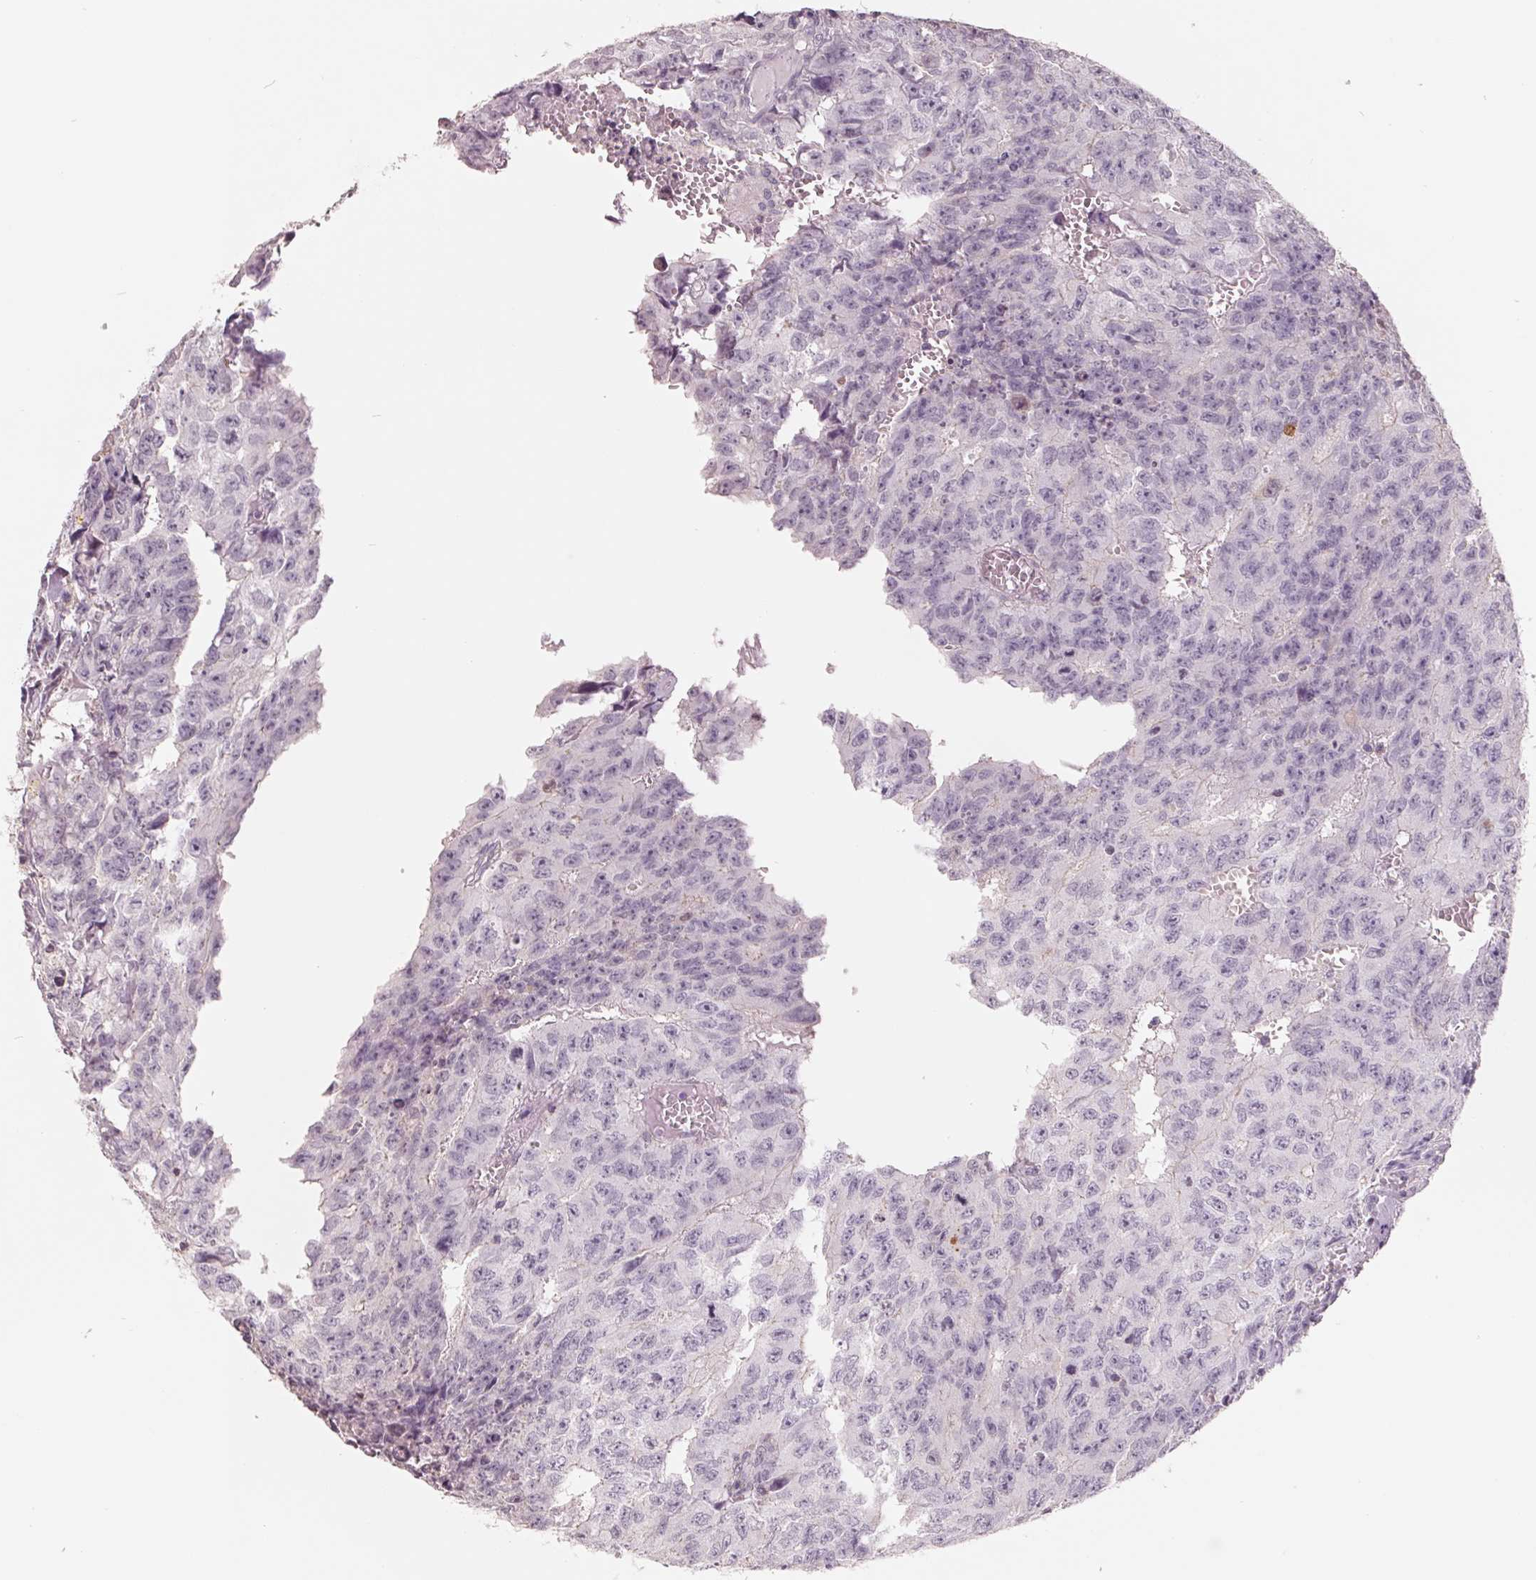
{"staining": {"intensity": "negative", "quantity": "none", "location": "none"}, "tissue": "testis cancer", "cell_type": "Tumor cells", "image_type": "cancer", "snomed": [{"axis": "morphology", "description": "Carcinoma, Embryonal, NOS"}, {"axis": "morphology", "description": "Teratoma, malignant, NOS"}, {"axis": "topography", "description": "Testis"}], "caption": "A histopathology image of human testis malignant teratoma is negative for staining in tumor cells.", "gene": "FTCD", "patient": {"sex": "male", "age": 24}}